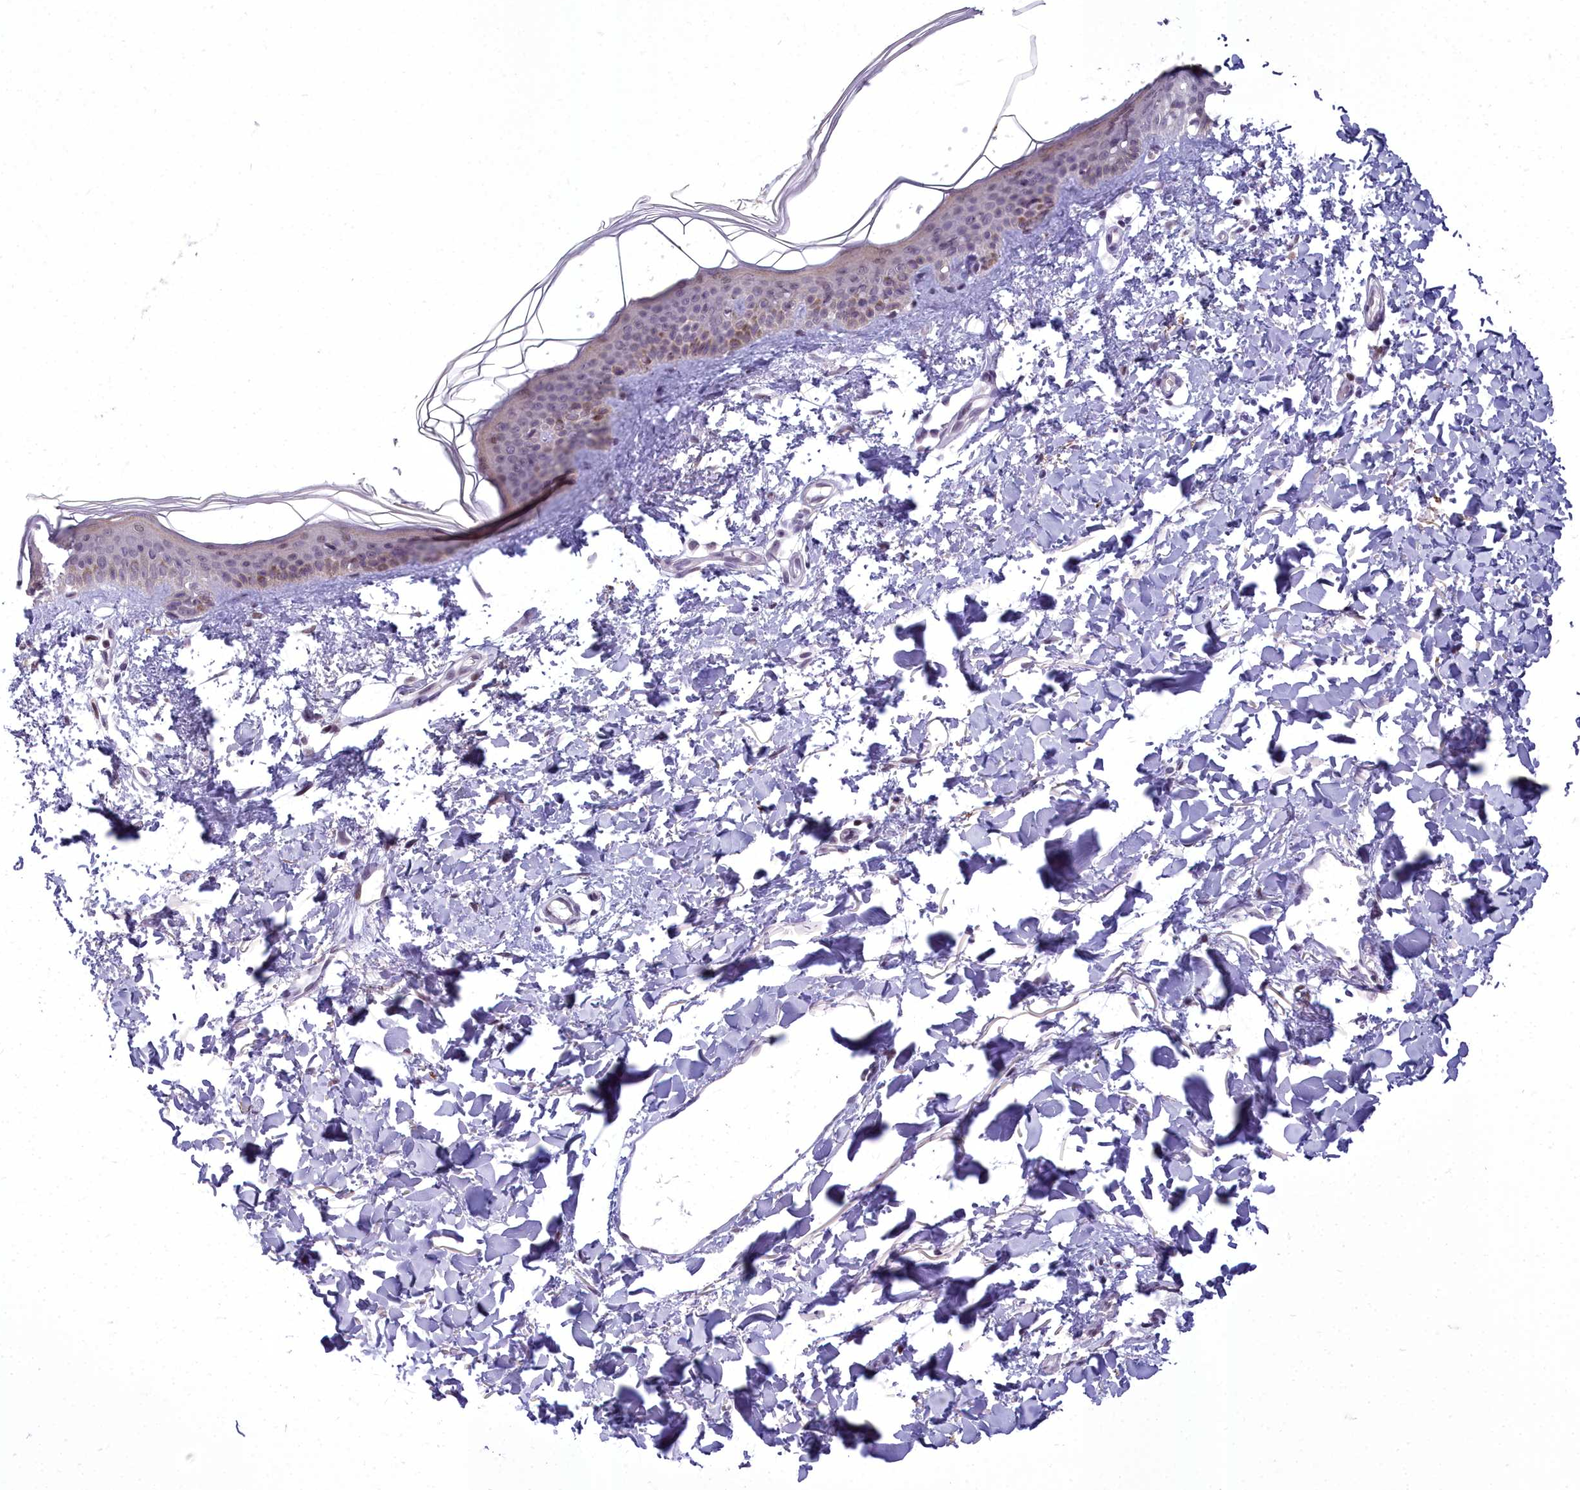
{"staining": {"intensity": "negative", "quantity": "none", "location": "none"}, "tissue": "skin", "cell_type": "Fibroblasts", "image_type": "normal", "snomed": [{"axis": "morphology", "description": "Normal tissue, NOS"}, {"axis": "topography", "description": "Skin"}], "caption": "A high-resolution histopathology image shows immunohistochemistry staining of benign skin, which exhibits no significant staining in fibroblasts.", "gene": "CEACAM19", "patient": {"sex": "female", "age": 58}}